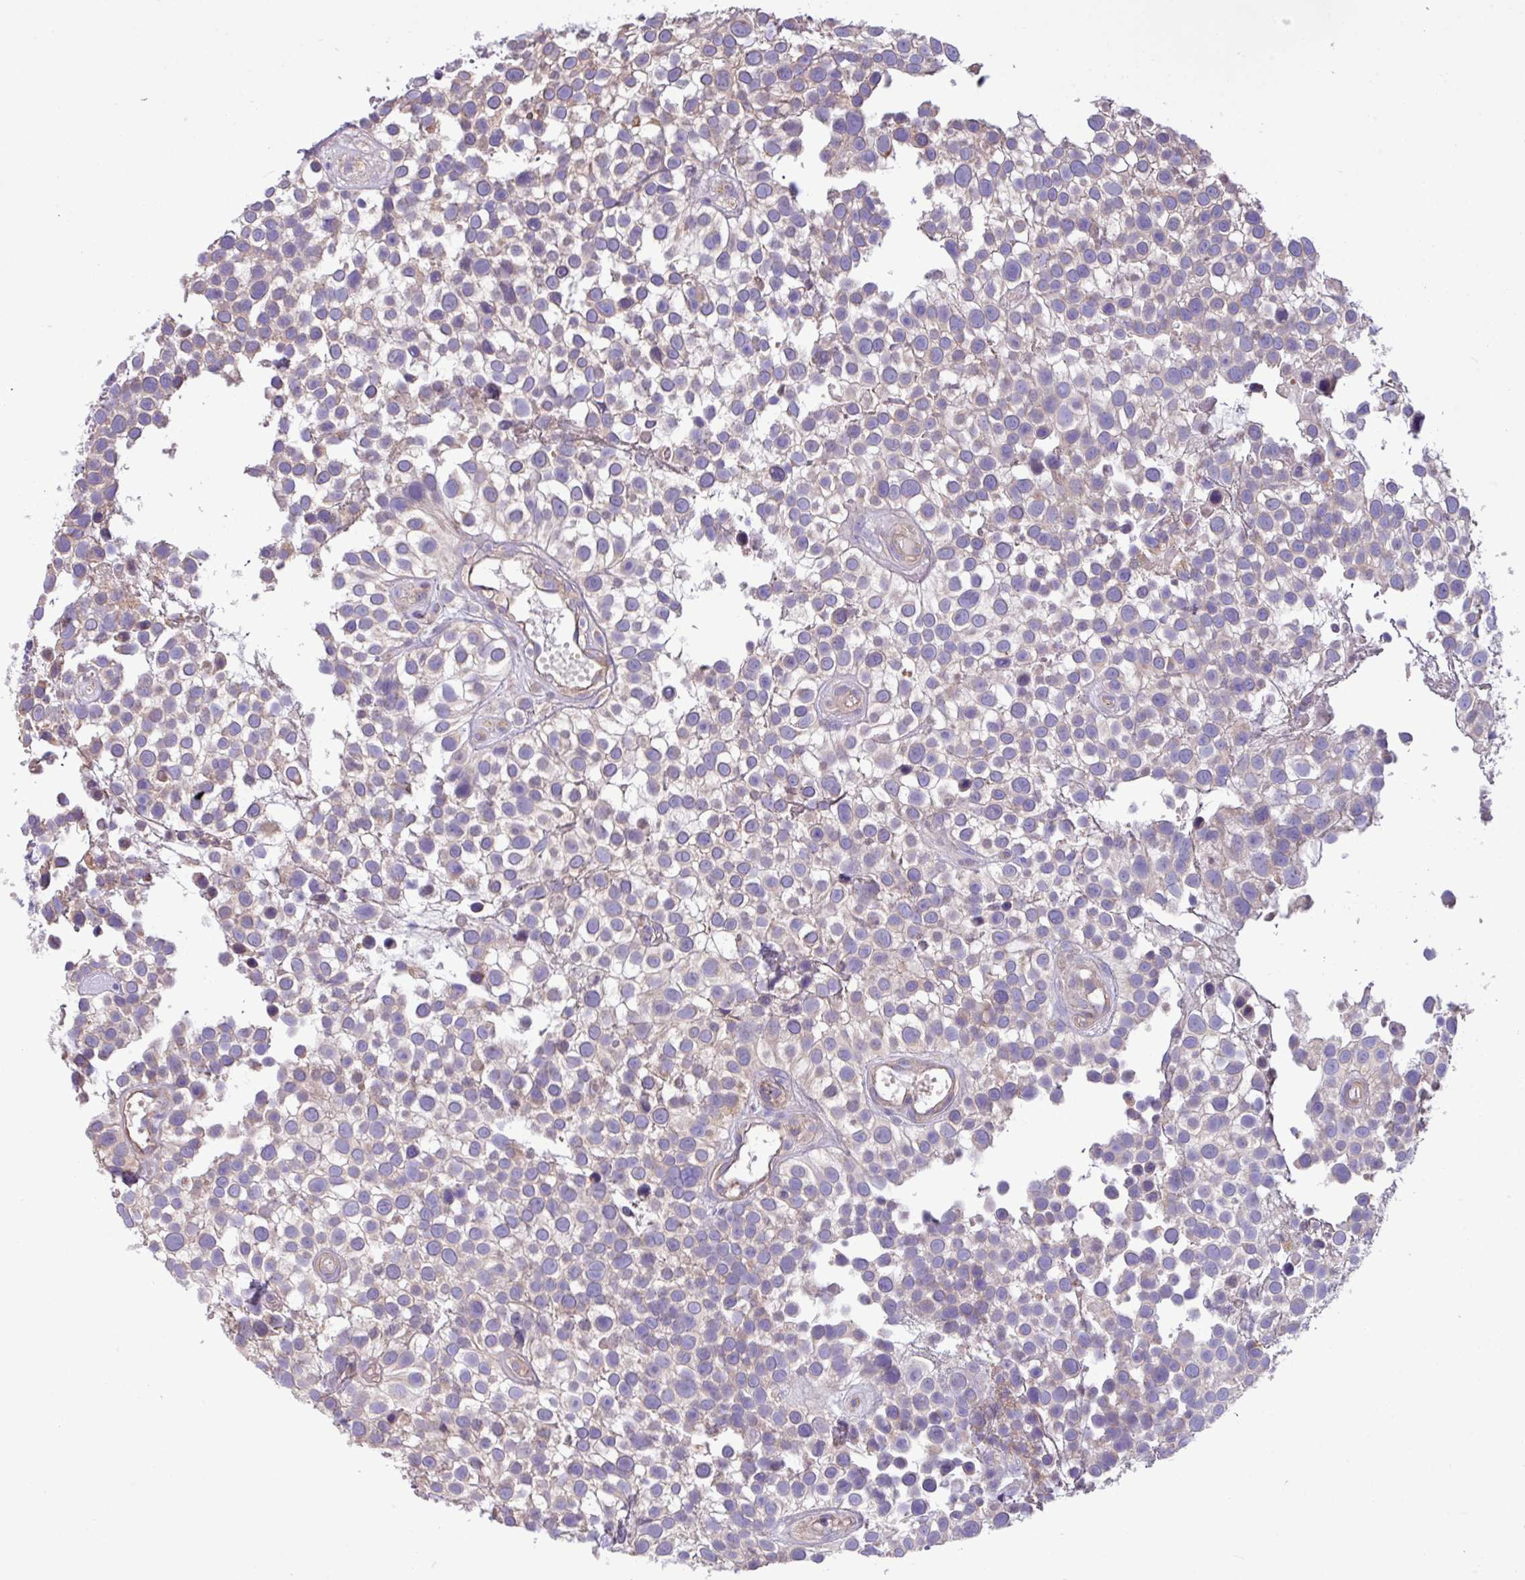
{"staining": {"intensity": "negative", "quantity": "none", "location": "none"}, "tissue": "urothelial cancer", "cell_type": "Tumor cells", "image_type": "cancer", "snomed": [{"axis": "morphology", "description": "Urothelial carcinoma, High grade"}, {"axis": "topography", "description": "Urinary bladder"}], "caption": "Immunohistochemistry (IHC) of human high-grade urothelial carcinoma exhibits no staining in tumor cells.", "gene": "PPM1J", "patient": {"sex": "male", "age": 56}}